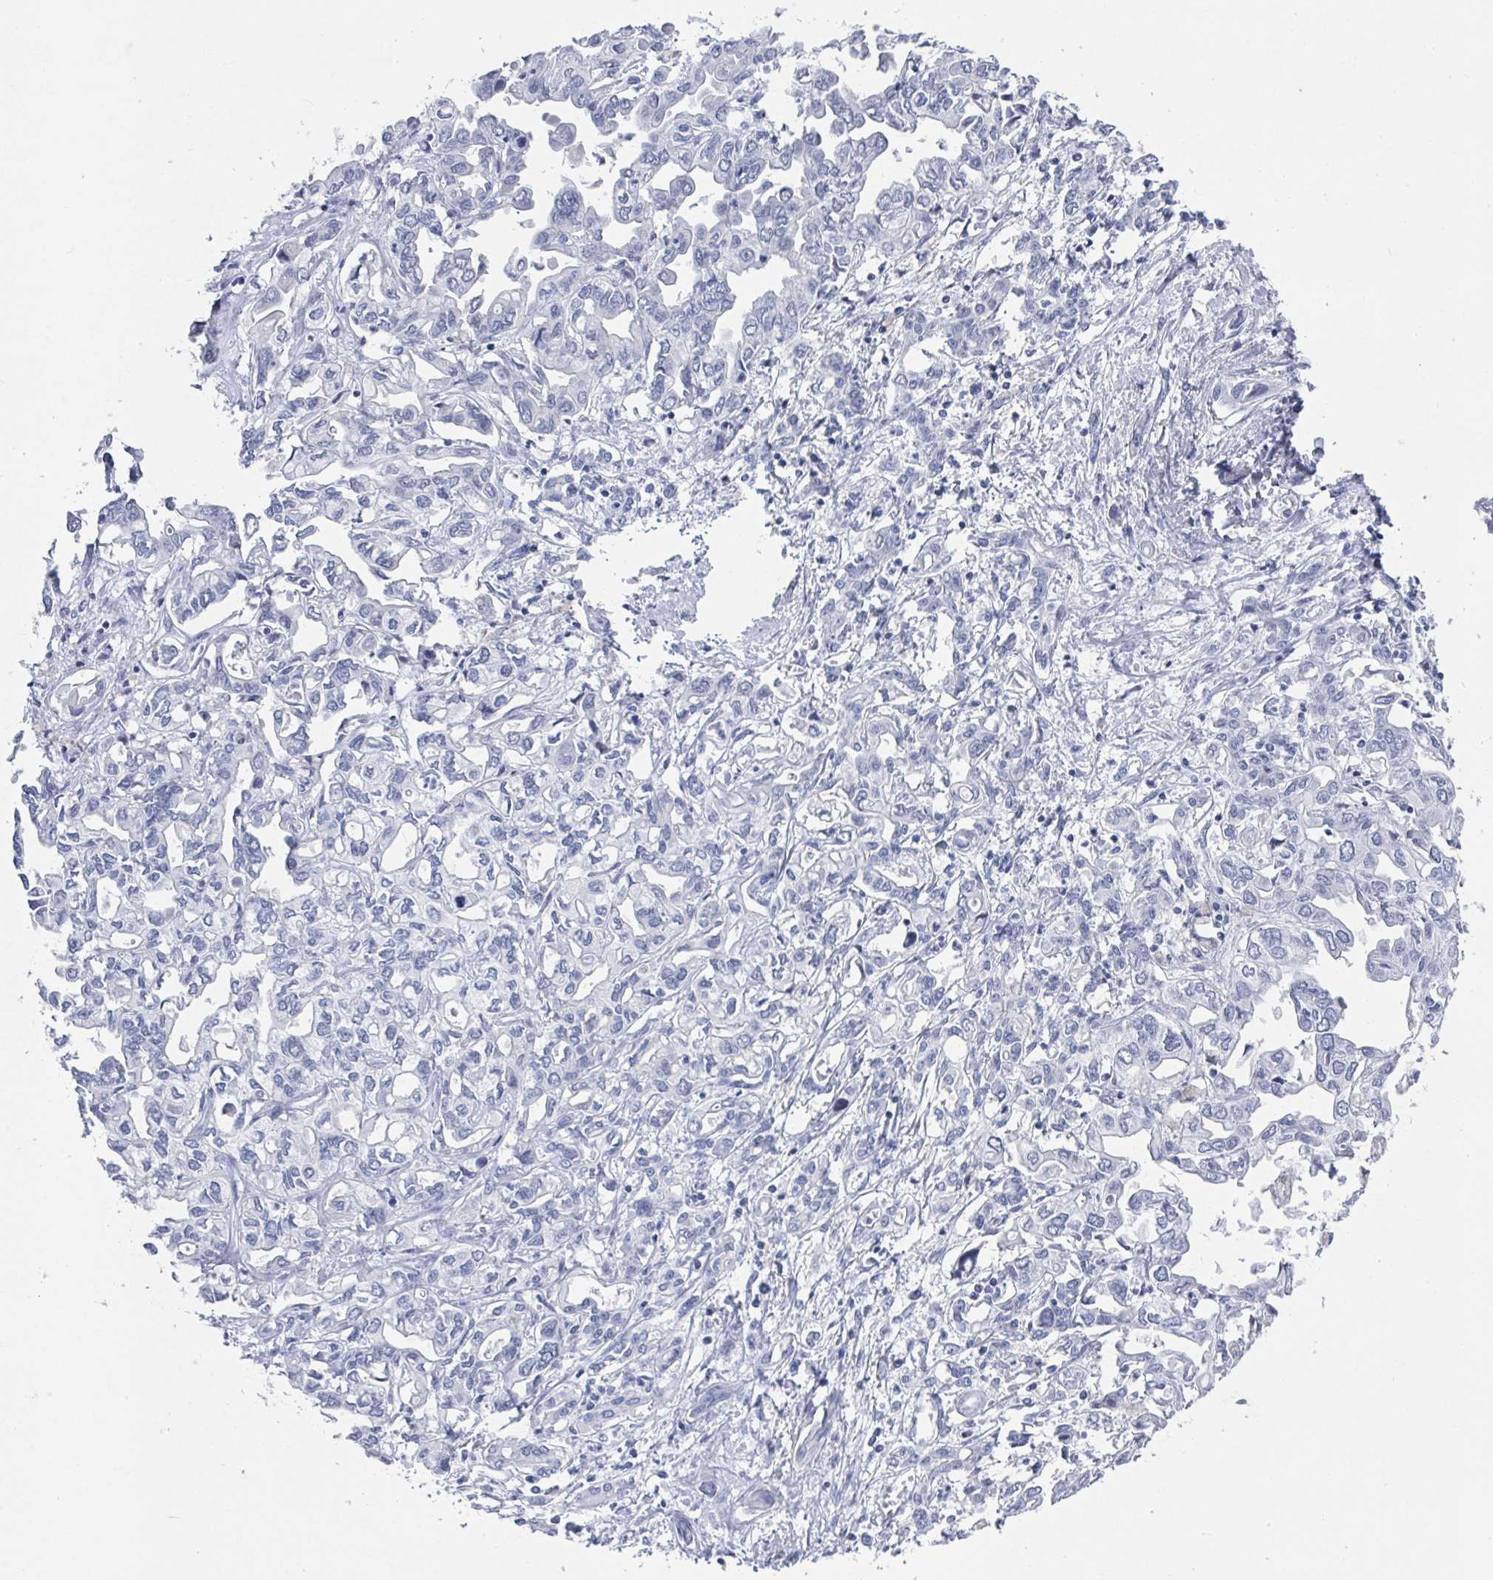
{"staining": {"intensity": "negative", "quantity": "none", "location": "none"}, "tissue": "liver cancer", "cell_type": "Tumor cells", "image_type": "cancer", "snomed": [{"axis": "morphology", "description": "Cholangiocarcinoma"}, {"axis": "topography", "description": "Liver"}], "caption": "This is an immunohistochemistry (IHC) histopathology image of liver cancer. There is no staining in tumor cells.", "gene": "CAMKV", "patient": {"sex": "female", "age": 64}}